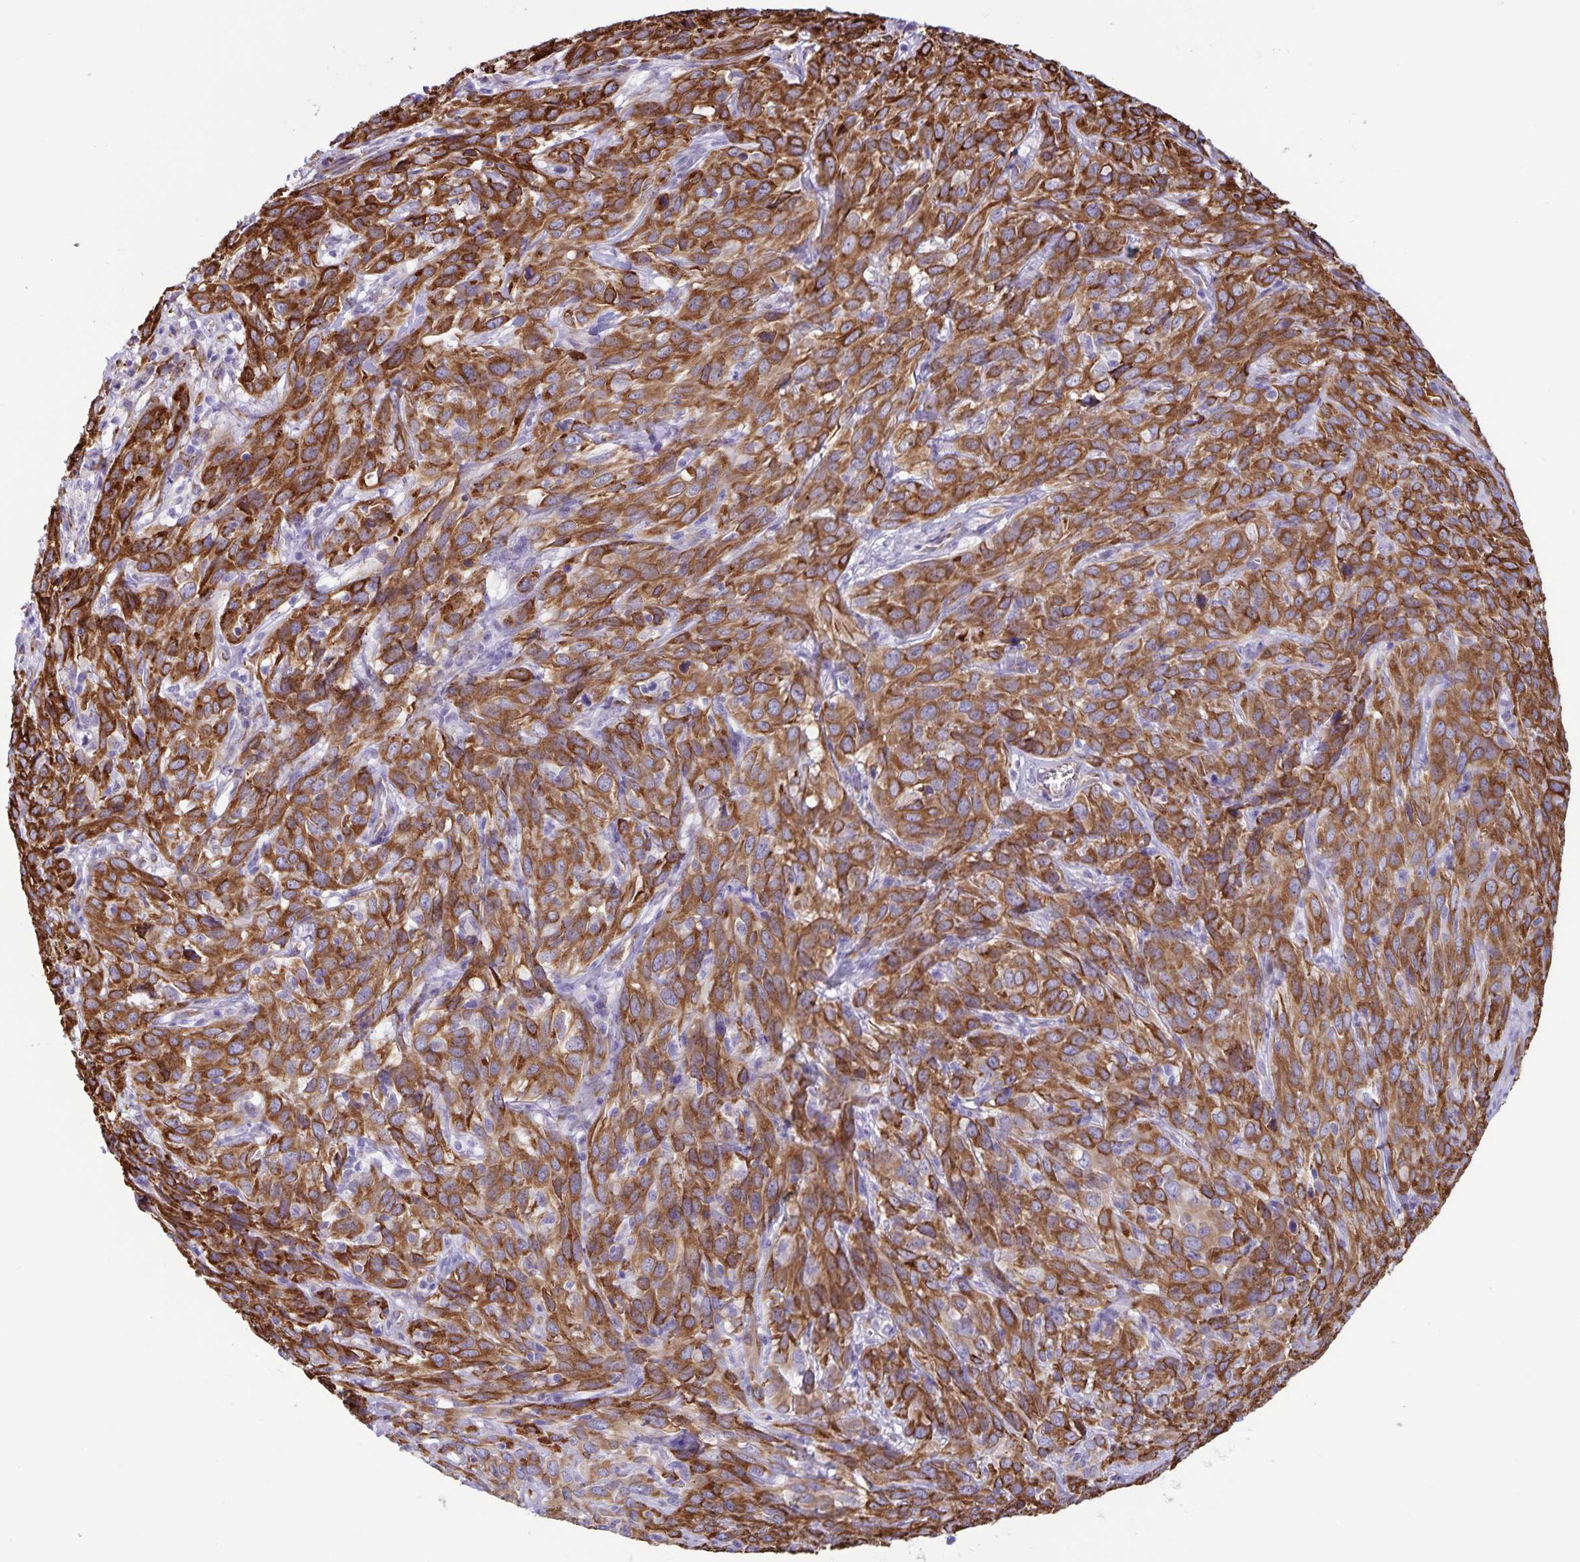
{"staining": {"intensity": "strong", "quantity": ">75%", "location": "cytoplasmic/membranous"}, "tissue": "cervical cancer", "cell_type": "Tumor cells", "image_type": "cancer", "snomed": [{"axis": "morphology", "description": "Squamous cell carcinoma, NOS"}, {"axis": "topography", "description": "Cervix"}], "caption": "This is a photomicrograph of immunohistochemistry staining of cervical cancer (squamous cell carcinoma), which shows strong expression in the cytoplasmic/membranous of tumor cells.", "gene": "RCN1", "patient": {"sex": "female", "age": 51}}